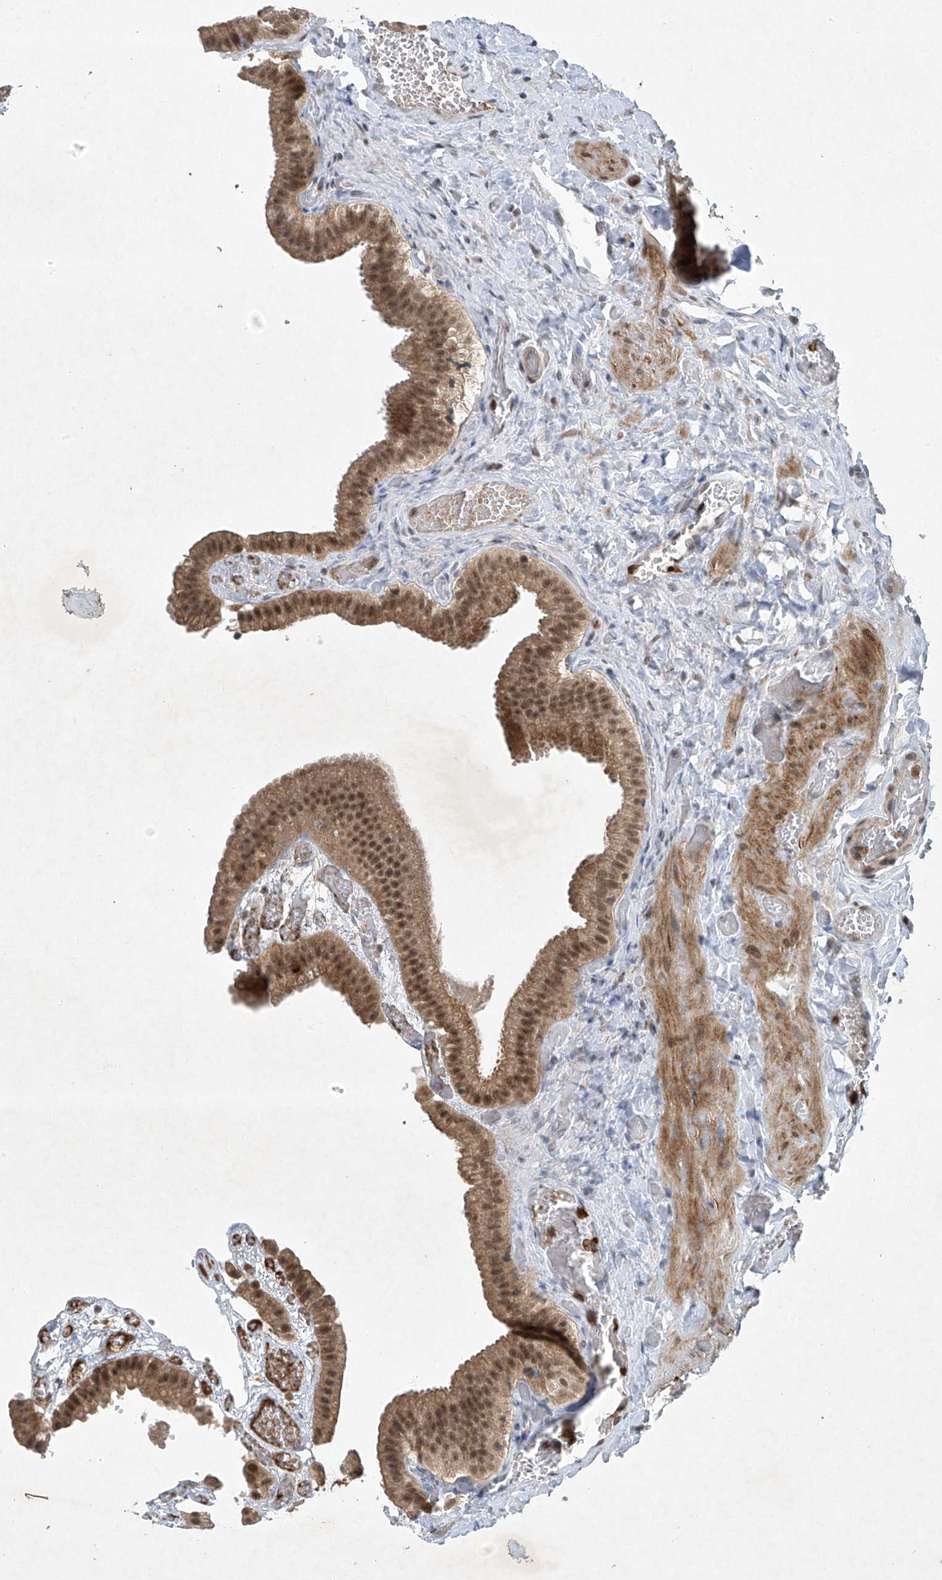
{"staining": {"intensity": "moderate", "quantity": ">75%", "location": "cytoplasmic/membranous,nuclear"}, "tissue": "gallbladder", "cell_type": "Glandular cells", "image_type": "normal", "snomed": [{"axis": "morphology", "description": "Normal tissue, NOS"}, {"axis": "topography", "description": "Gallbladder"}], "caption": "Approximately >75% of glandular cells in benign gallbladder display moderate cytoplasmic/membranous,nuclear protein positivity as visualized by brown immunohistochemical staining.", "gene": "TAF8", "patient": {"sex": "female", "age": 64}}